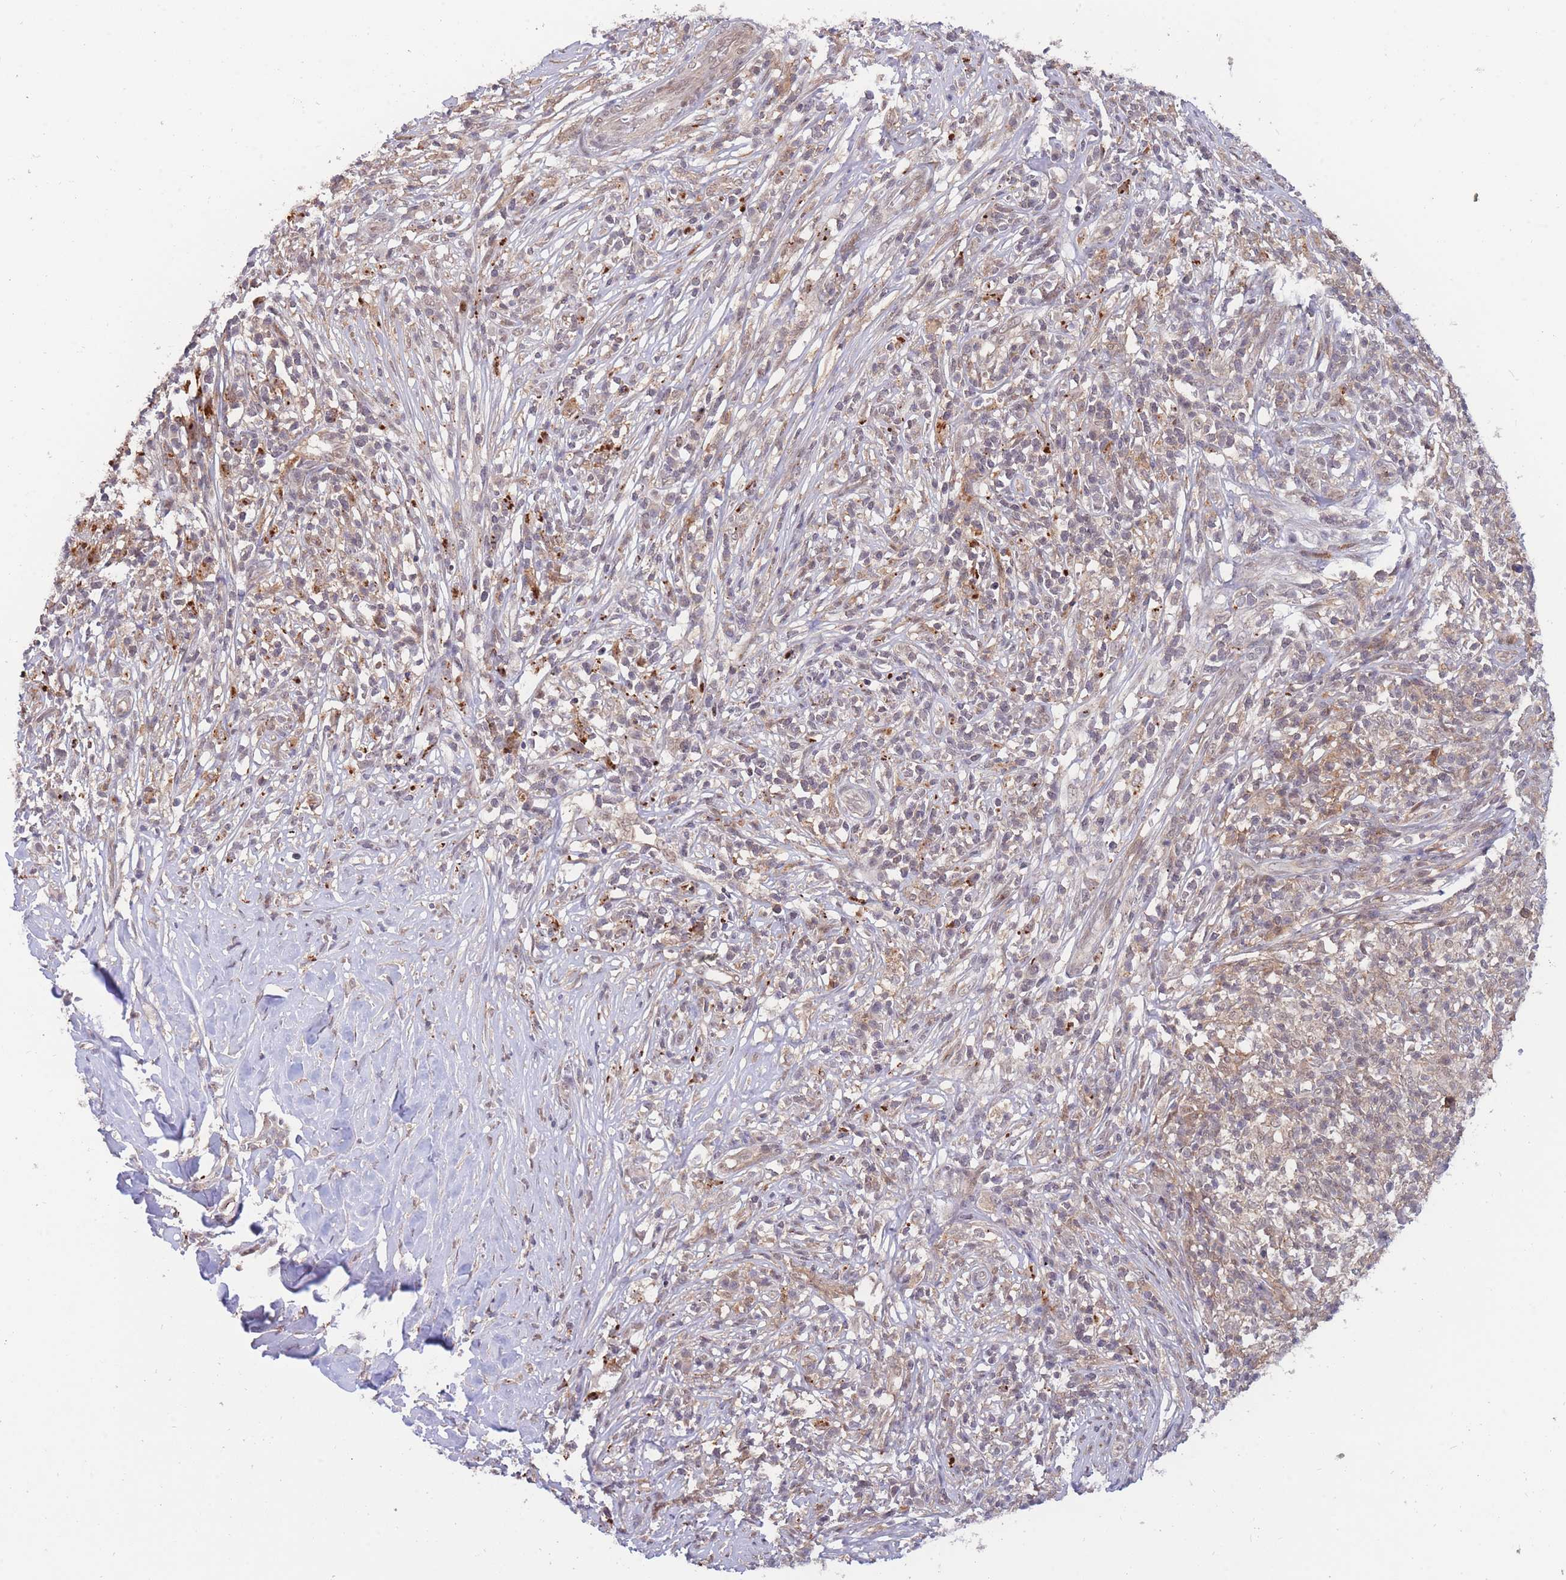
{"staining": {"intensity": "moderate", "quantity": "25%-75%", "location": "cytoplasmic/membranous,nuclear"}, "tissue": "melanoma", "cell_type": "Tumor cells", "image_type": "cancer", "snomed": [{"axis": "morphology", "description": "Malignant melanoma, NOS"}, {"axis": "topography", "description": "Skin"}], "caption": "About 25%-75% of tumor cells in malignant melanoma reveal moderate cytoplasmic/membranous and nuclear protein positivity as visualized by brown immunohistochemical staining.", "gene": "BOD1L1", "patient": {"sex": "male", "age": 66}}